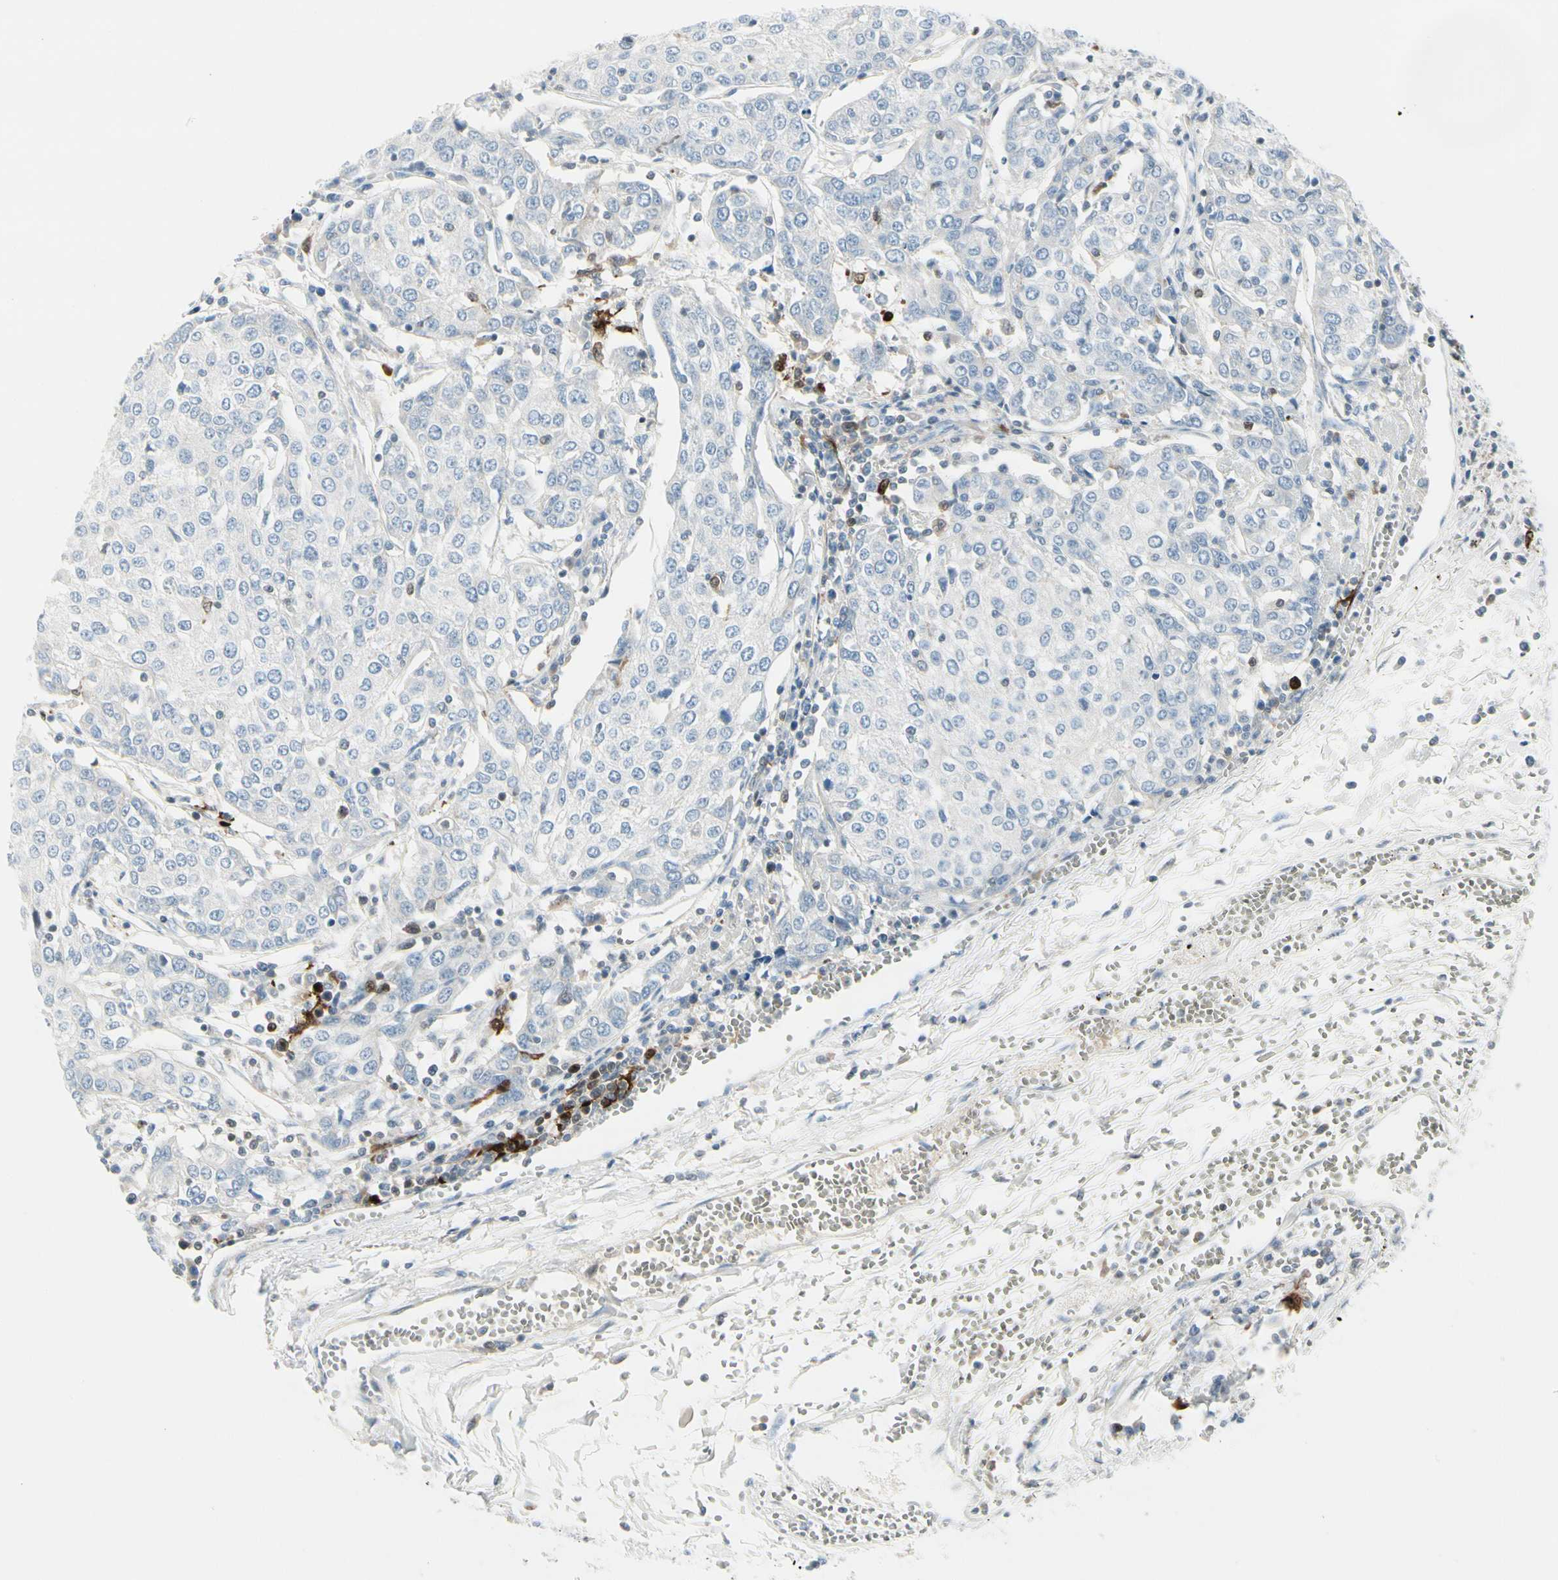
{"staining": {"intensity": "negative", "quantity": "none", "location": "none"}, "tissue": "urothelial cancer", "cell_type": "Tumor cells", "image_type": "cancer", "snomed": [{"axis": "morphology", "description": "Urothelial carcinoma, High grade"}, {"axis": "topography", "description": "Urinary bladder"}], "caption": "Image shows no protein expression in tumor cells of urothelial cancer tissue.", "gene": "TRAF1", "patient": {"sex": "female", "age": 85}}